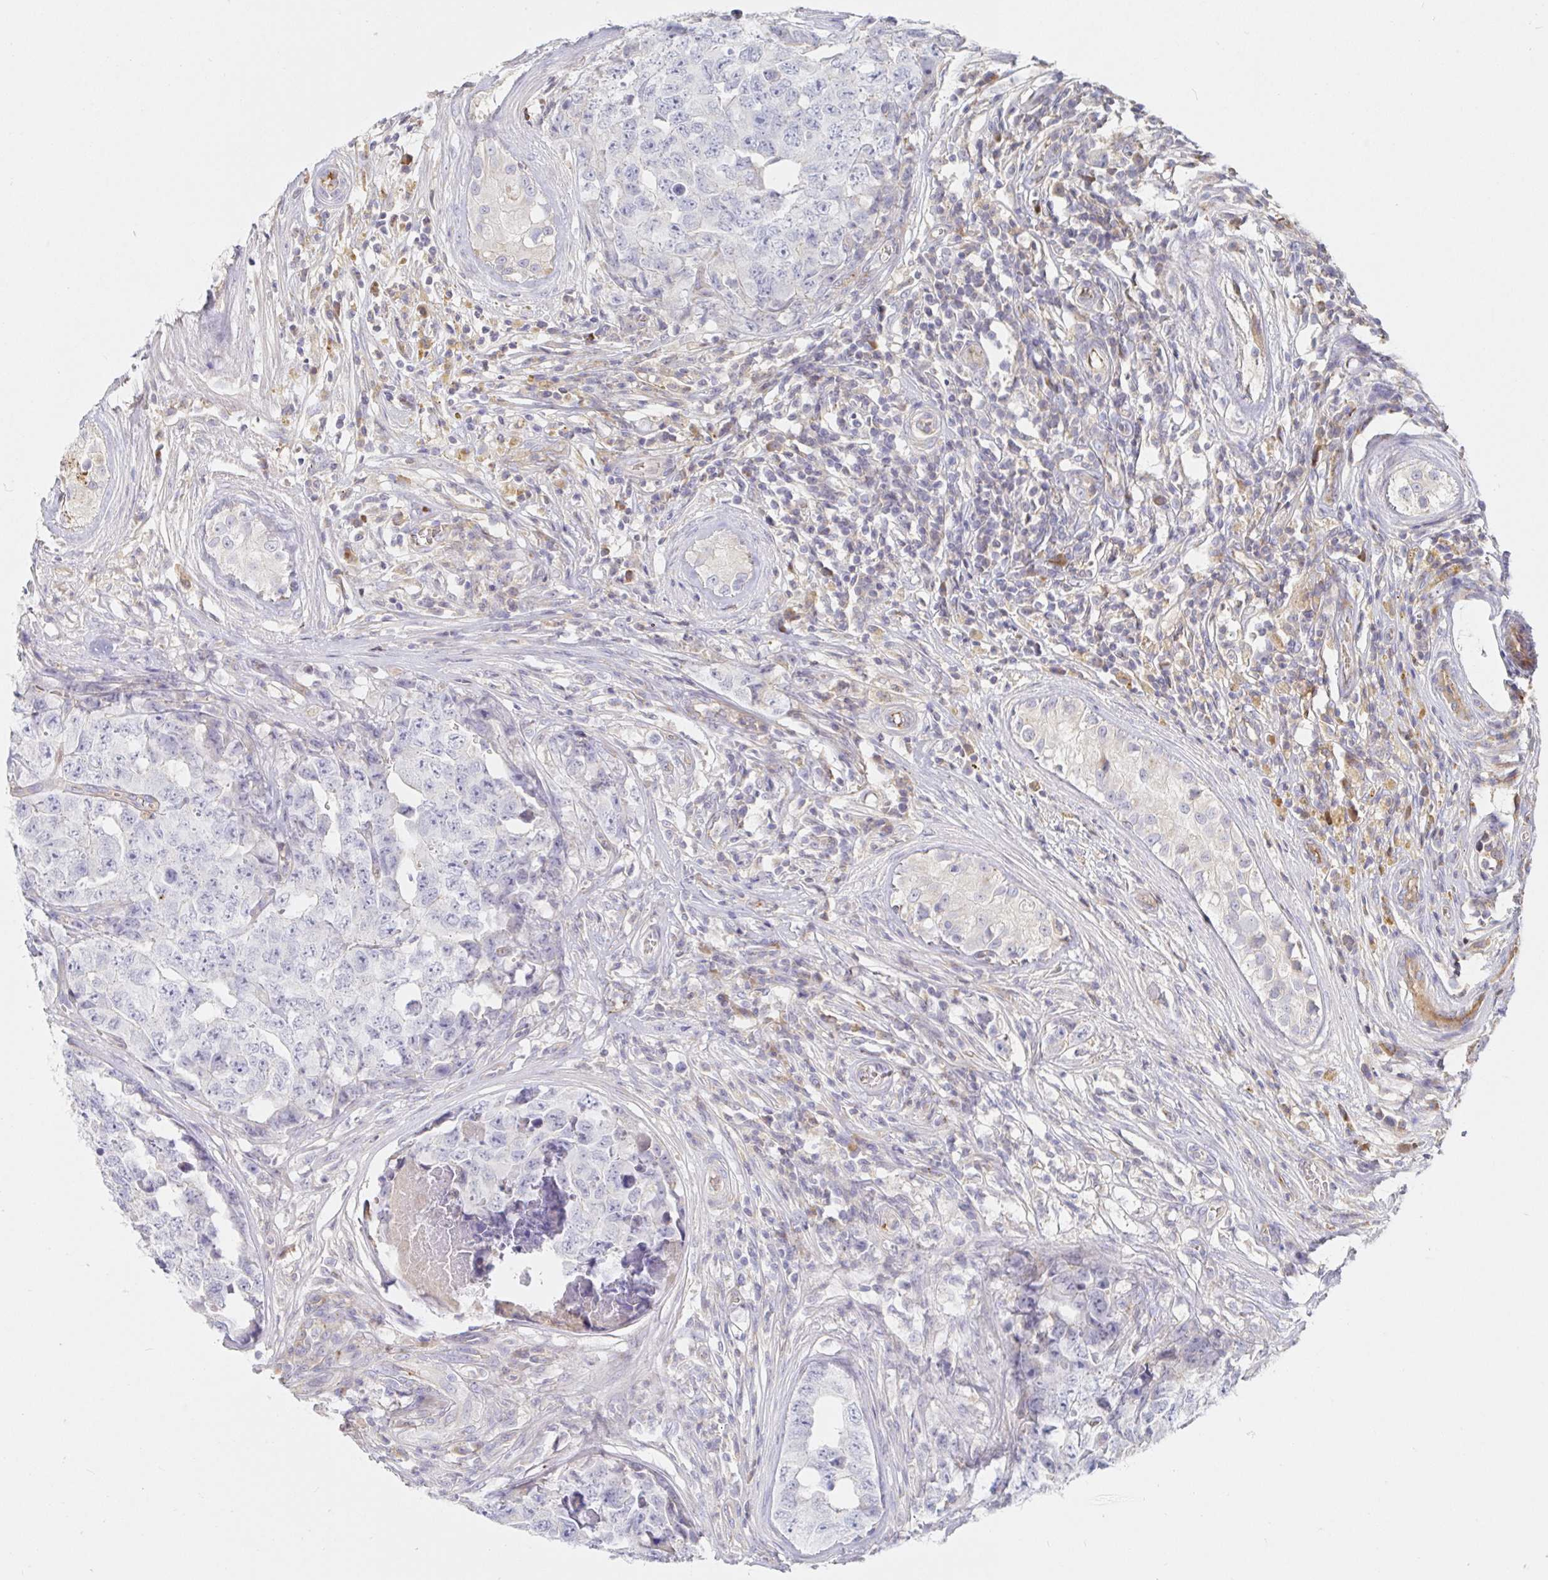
{"staining": {"intensity": "negative", "quantity": "none", "location": "none"}, "tissue": "testis cancer", "cell_type": "Tumor cells", "image_type": "cancer", "snomed": [{"axis": "morphology", "description": "Normal tissue, NOS"}, {"axis": "morphology", "description": "Carcinoma, Embryonal, NOS"}, {"axis": "topography", "description": "Testis"}, {"axis": "topography", "description": "Epididymis"}], "caption": "Tumor cells are negative for brown protein staining in embryonal carcinoma (testis).", "gene": "IRAK2", "patient": {"sex": "male", "age": 25}}